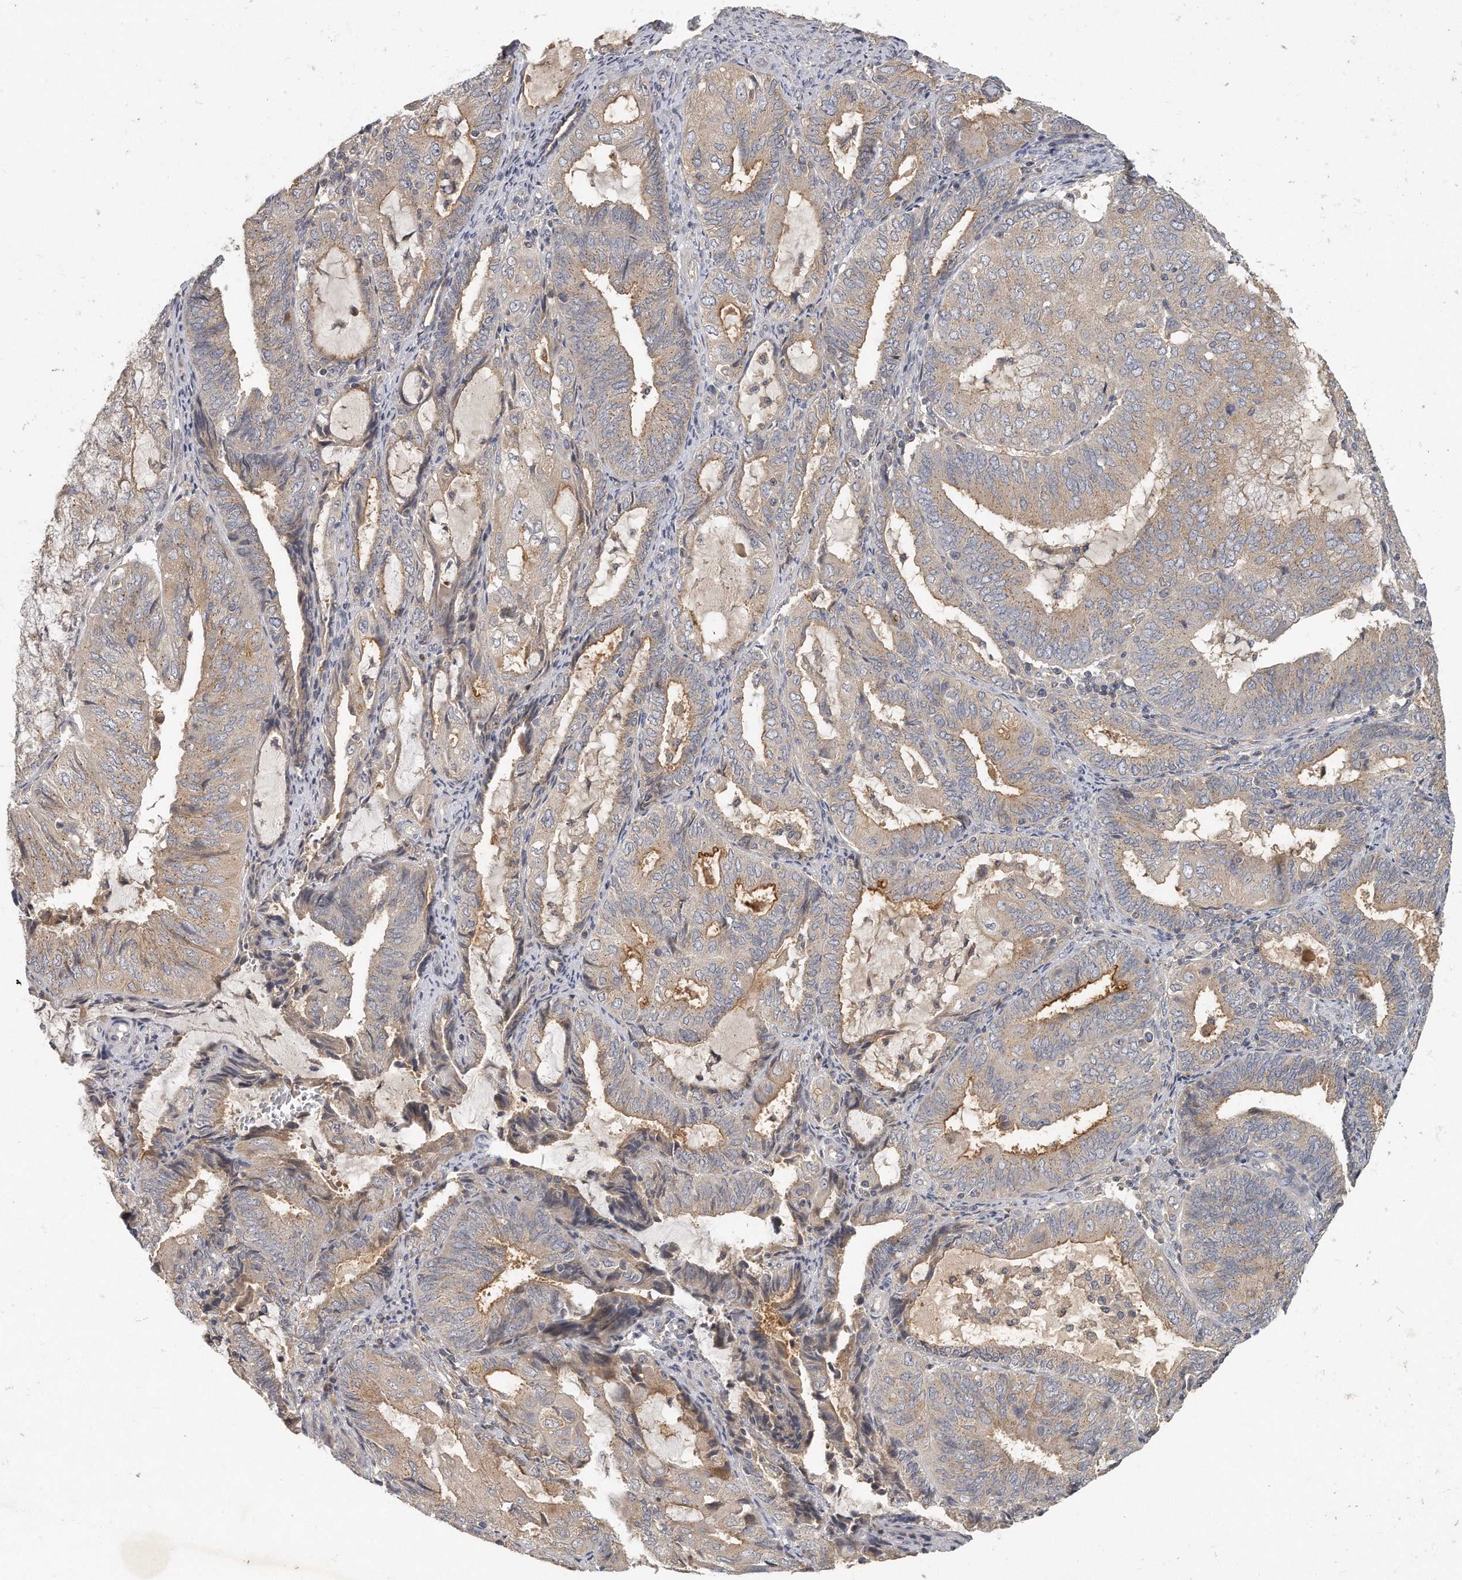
{"staining": {"intensity": "moderate", "quantity": "<25%", "location": "cytoplasmic/membranous"}, "tissue": "endometrial cancer", "cell_type": "Tumor cells", "image_type": "cancer", "snomed": [{"axis": "morphology", "description": "Adenocarcinoma, NOS"}, {"axis": "topography", "description": "Endometrium"}], "caption": "The micrograph shows staining of endometrial adenocarcinoma, revealing moderate cytoplasmic/membranous protein staining (brown color) within tumor cells. The staining was performed using DAB to visualize the protein expression in brown, while the nuclei were stained in blue with hematoxylin (Magnification: 20x).", "gene": "TRAPPC14", "patient": {"sex": "female", "age": 81}}